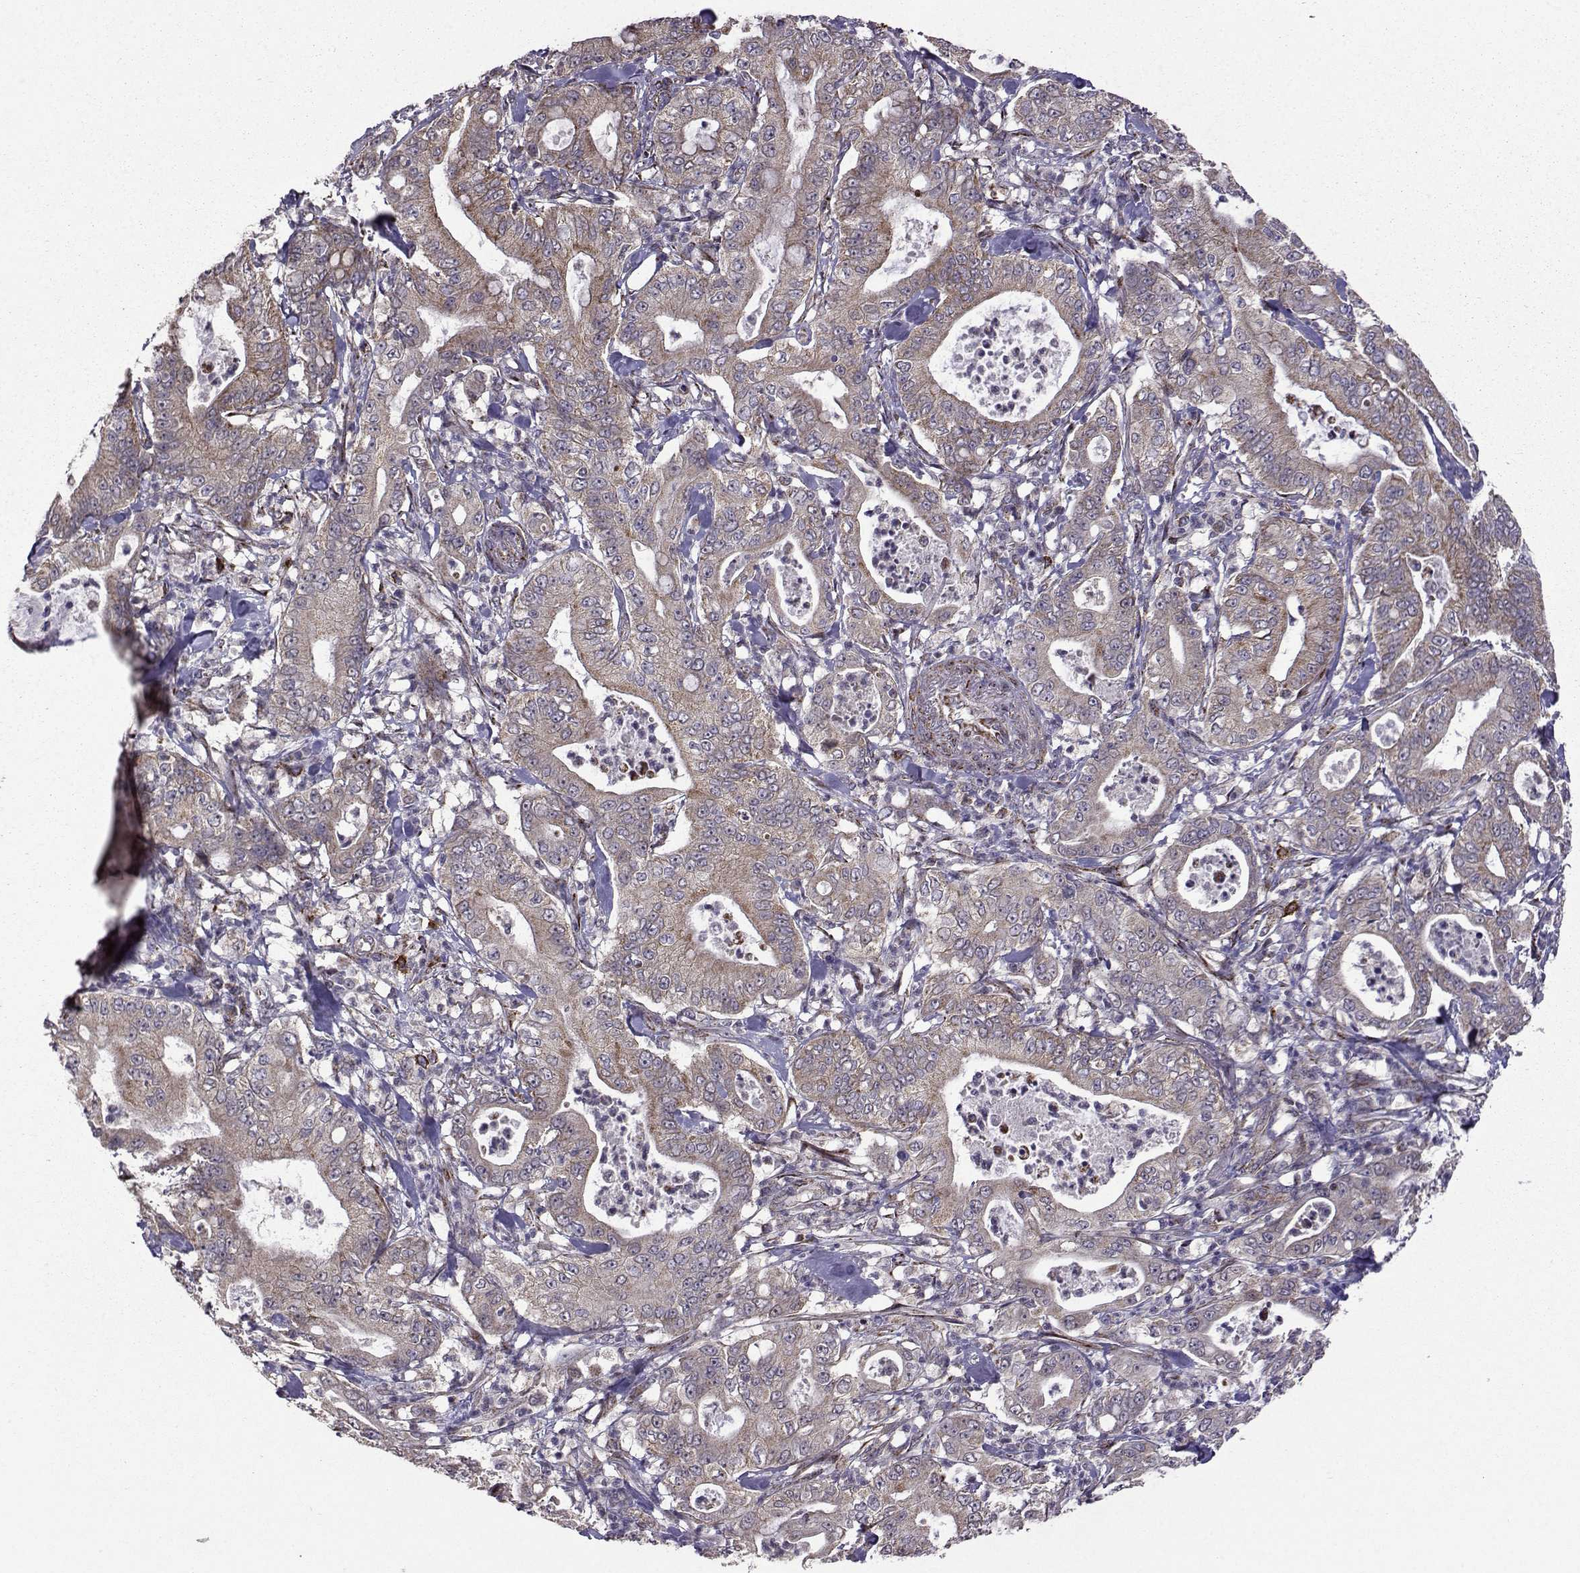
{"staining": {"intensity": "weak", "quantity": ">75%", "location": "cytoplasmic/membranous"}, "tissue": "pancreatic cancer", "cell_type": "Tumor cells", "image_type": "cancer", "snomed": [{"axis": "morphology", "description": "Adenocarcinoma, NOS"}, {"axis": "topography", "description": "Pancreas"}], "caption": "An IHC micrograph of tumor tissue is shown. Protein staining in brown highlights weak cytoplasmic/membranous positivity in pancreatic cancer within tumor cells. The protein of interest is shown in brown color, while the nuclei are stained blue.", "gene": "TAB2", "patient": {"sex": "male", "age": 71}}